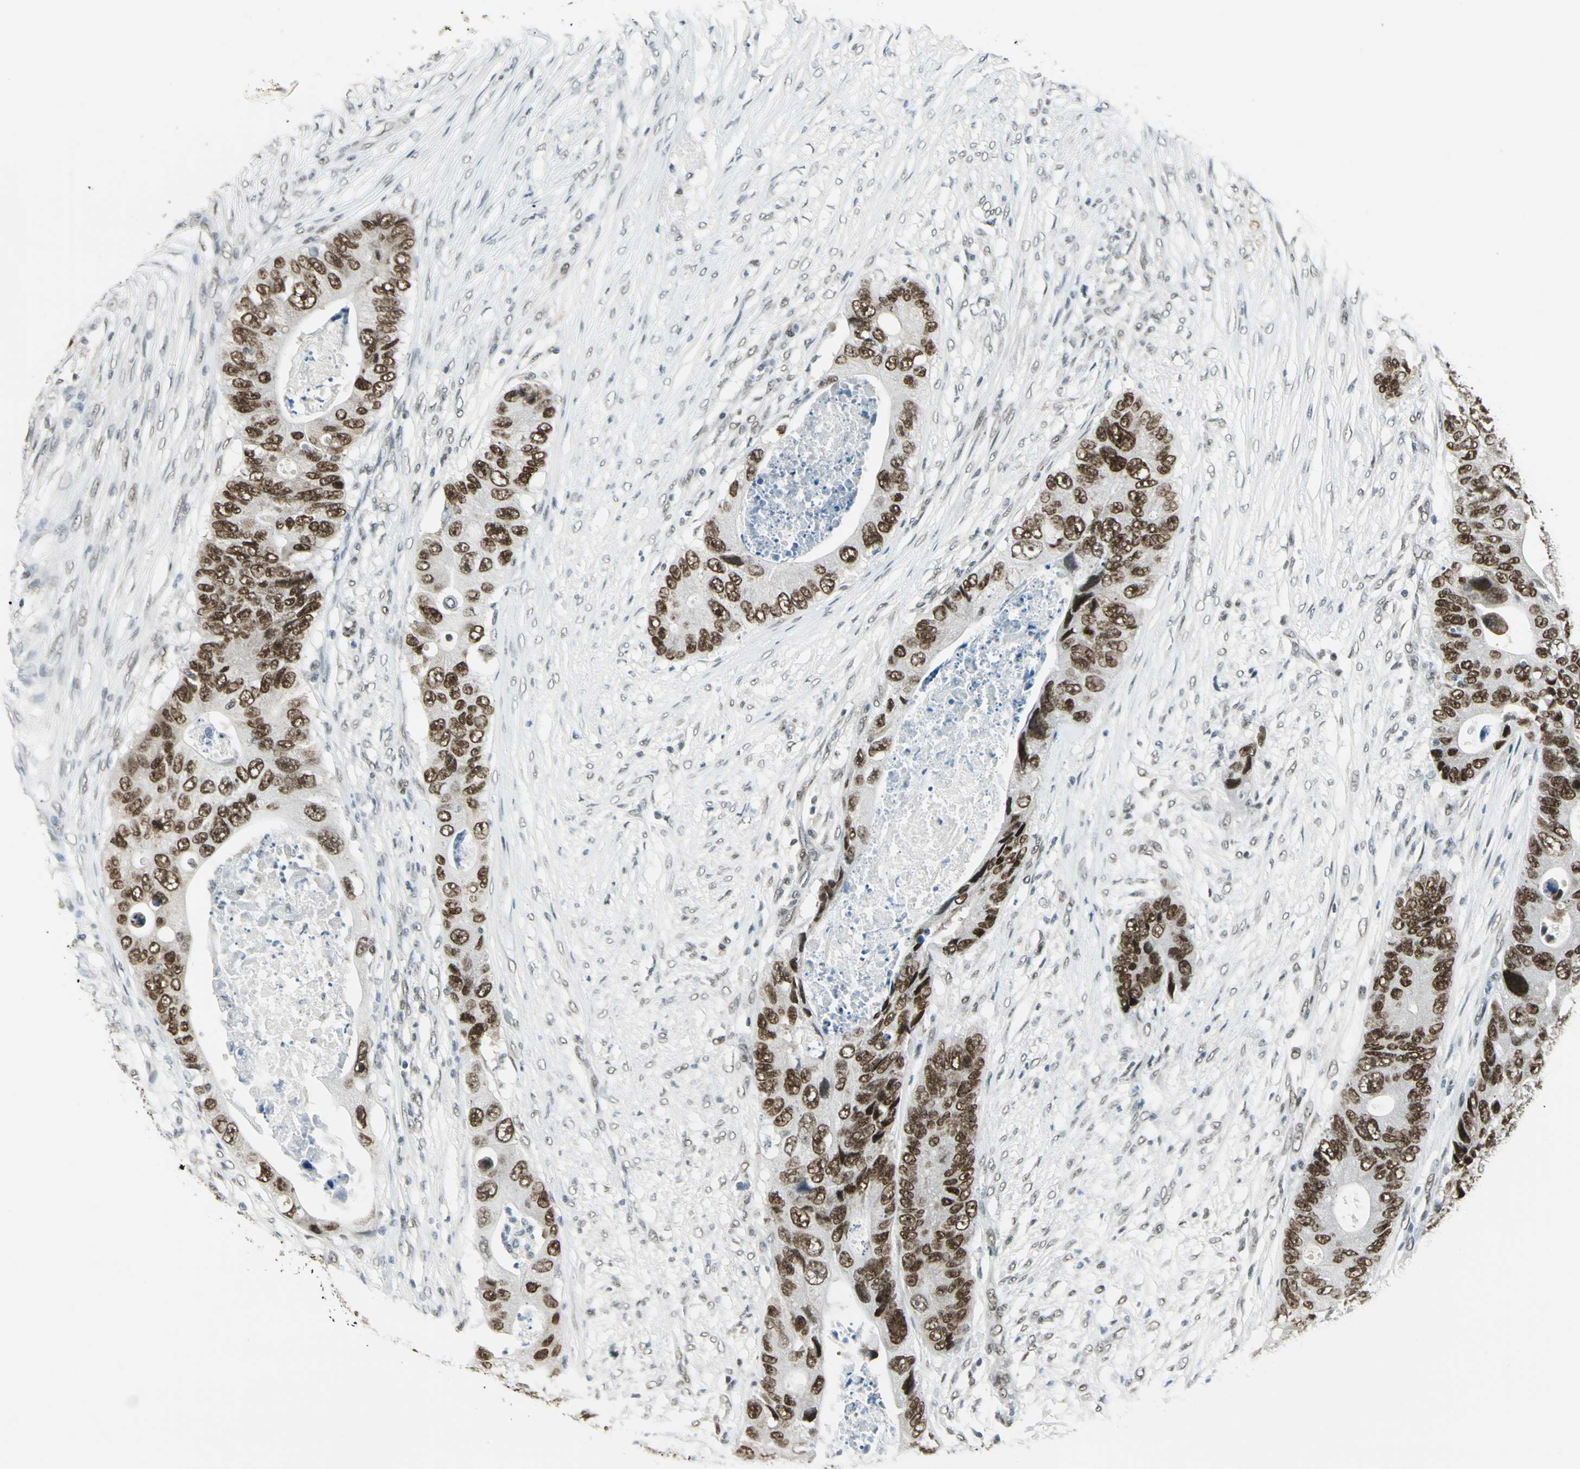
{"staining": {"intensity": "strong", "quantity": ">75%", "location": "nuclear"}, "tissue": "colorectal cancer", "cell_type": "Tumor cells", "image_type": "cancer", "snomed": [{"axis": "morphology", "description": "Adenocarcinoma, NOS"}, {"axis": "topography", "description": "Colon"}], "caption": "Immunohistochemistry (IHC) (DAB) staining of colorectal cancer displays strong nuclear protein expression in approximately >75% of tumor cells.", "gene": "ADNP", "patient": {"sex": "male", "age": 71}}